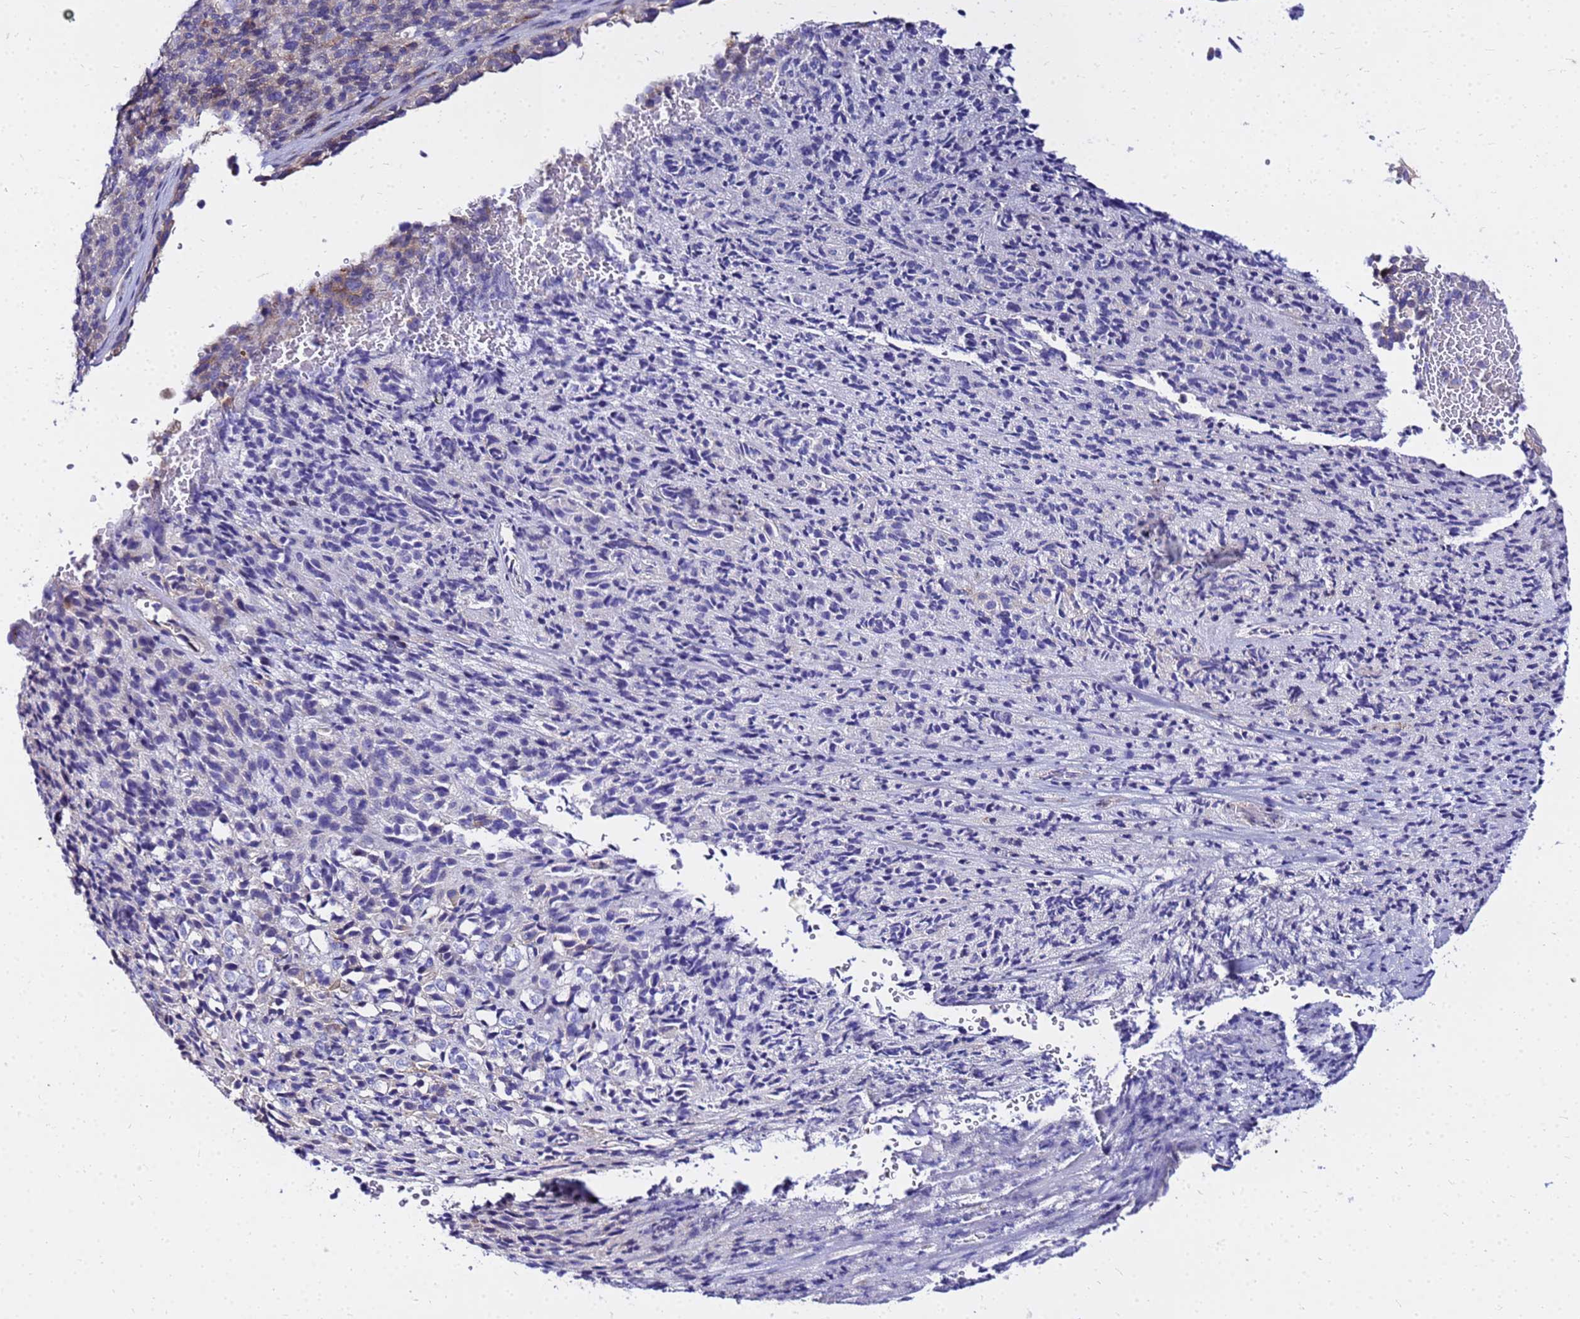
{"staining": {"intensity": "negative", "quantity": "none", "location": "none"}, "tissue": "melanoma", "cell_type": "Tumor cells", "image_type": "cancer", "snomed": [{"axis": "morphology", "description": "Malignant melanoma, Metastatic site"}, {"axis": "topography", "description": "Brain"}], "caption": "Protein analysis of melanoma exhibits no significant expression in tumor cells.", "gene": "HERC5", "patient": {"sex": "female", "age": 56}}